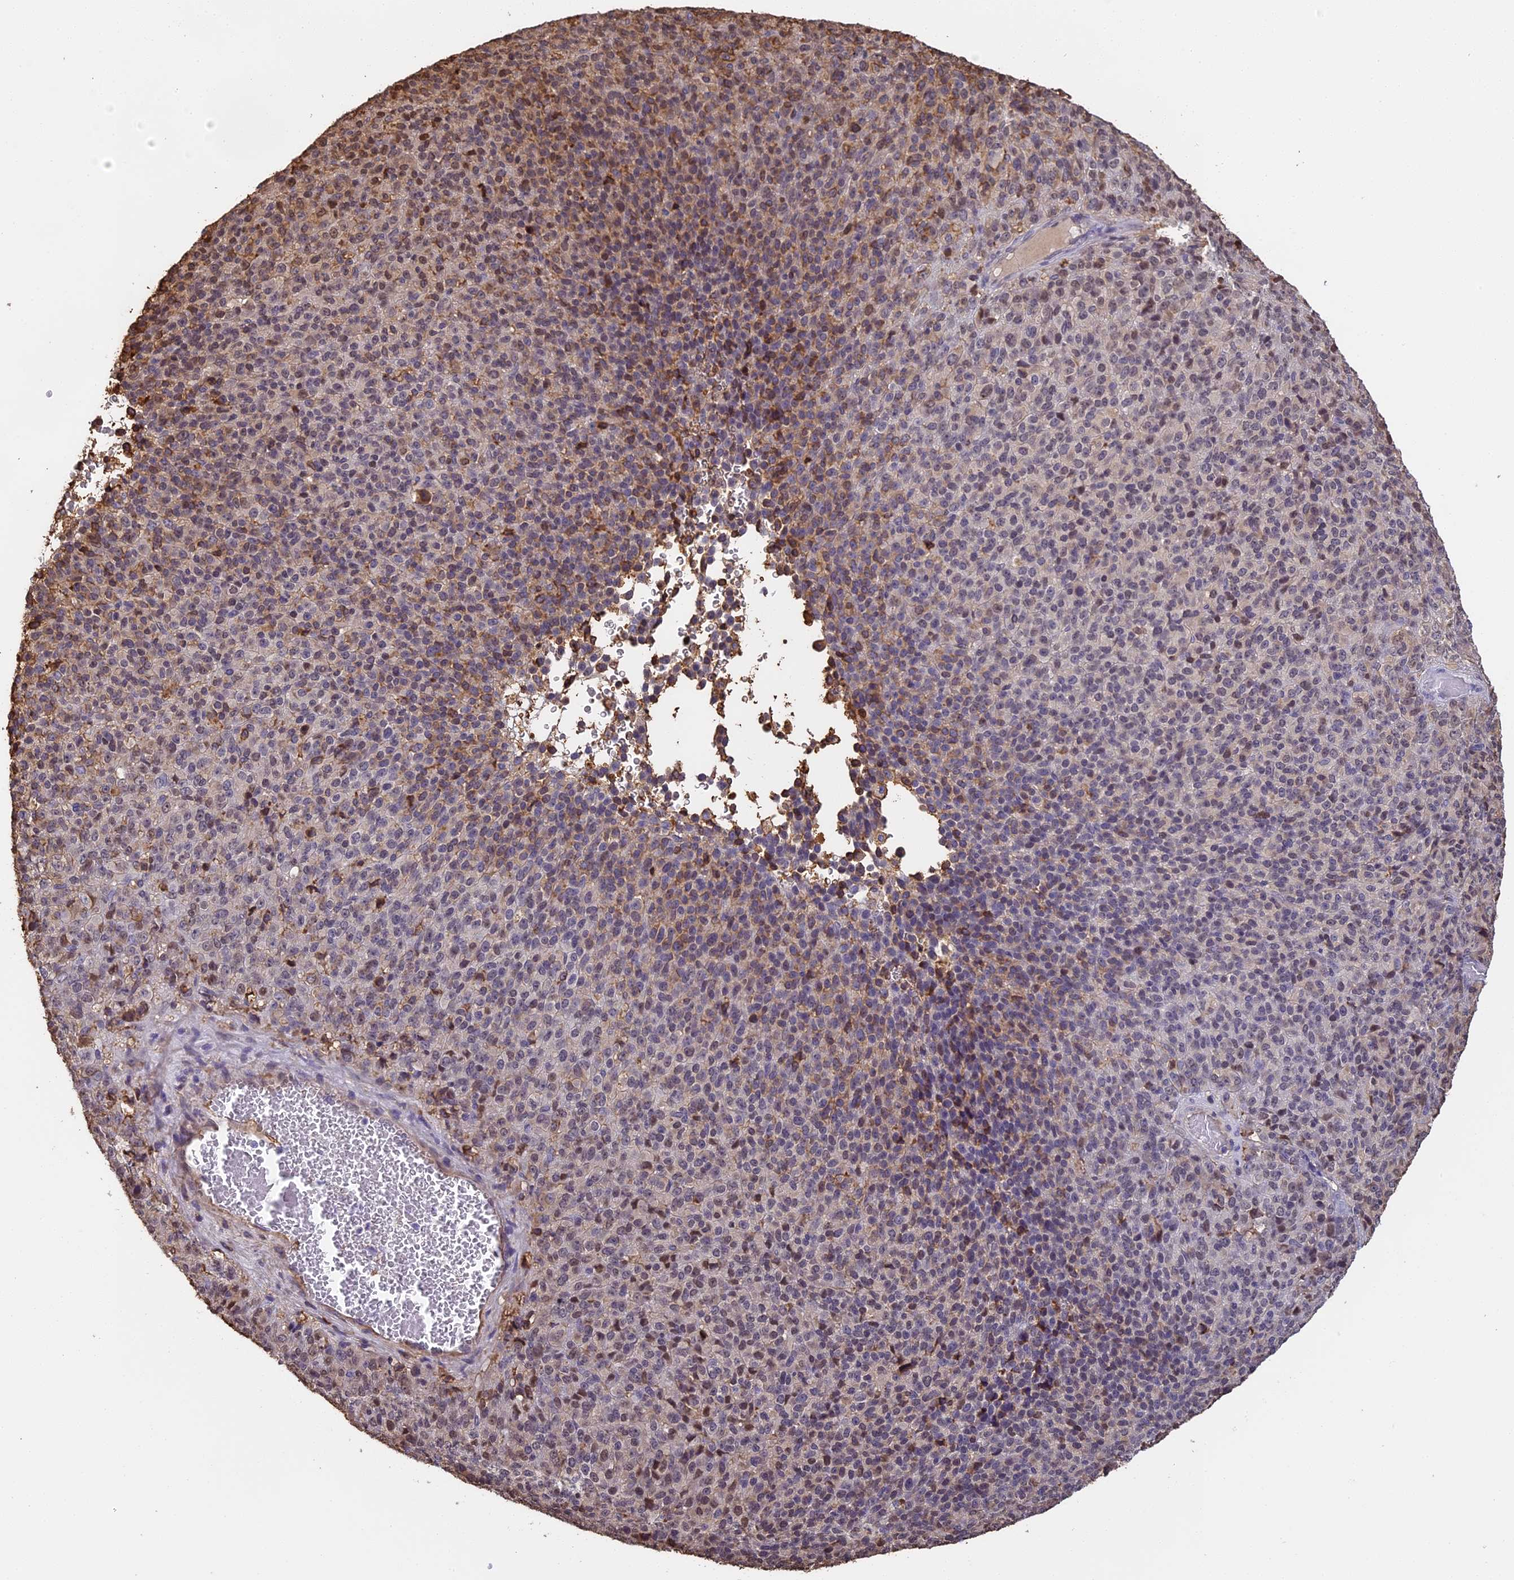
{"staining": {"intensity": "moderate", "quantity": "<25%", "location": "nuclear"}, "tissue": "melanoma", "cell_type": "Tumor cells", "image_type": "cancer", "snomed": [{"axis": "morphology", "description": "Malignant melanoma, Metastatic site"}, {"axis": "topography", "description": "Brain"}], "caption": "Human malignant melanoma (metastatic site) stained for a protein (brown) displays moderate nuclear positive expression in approximately <25% of tumor cells.", "gene": "TMEM255B", "patient": {"sex": "female", "age": 56}}